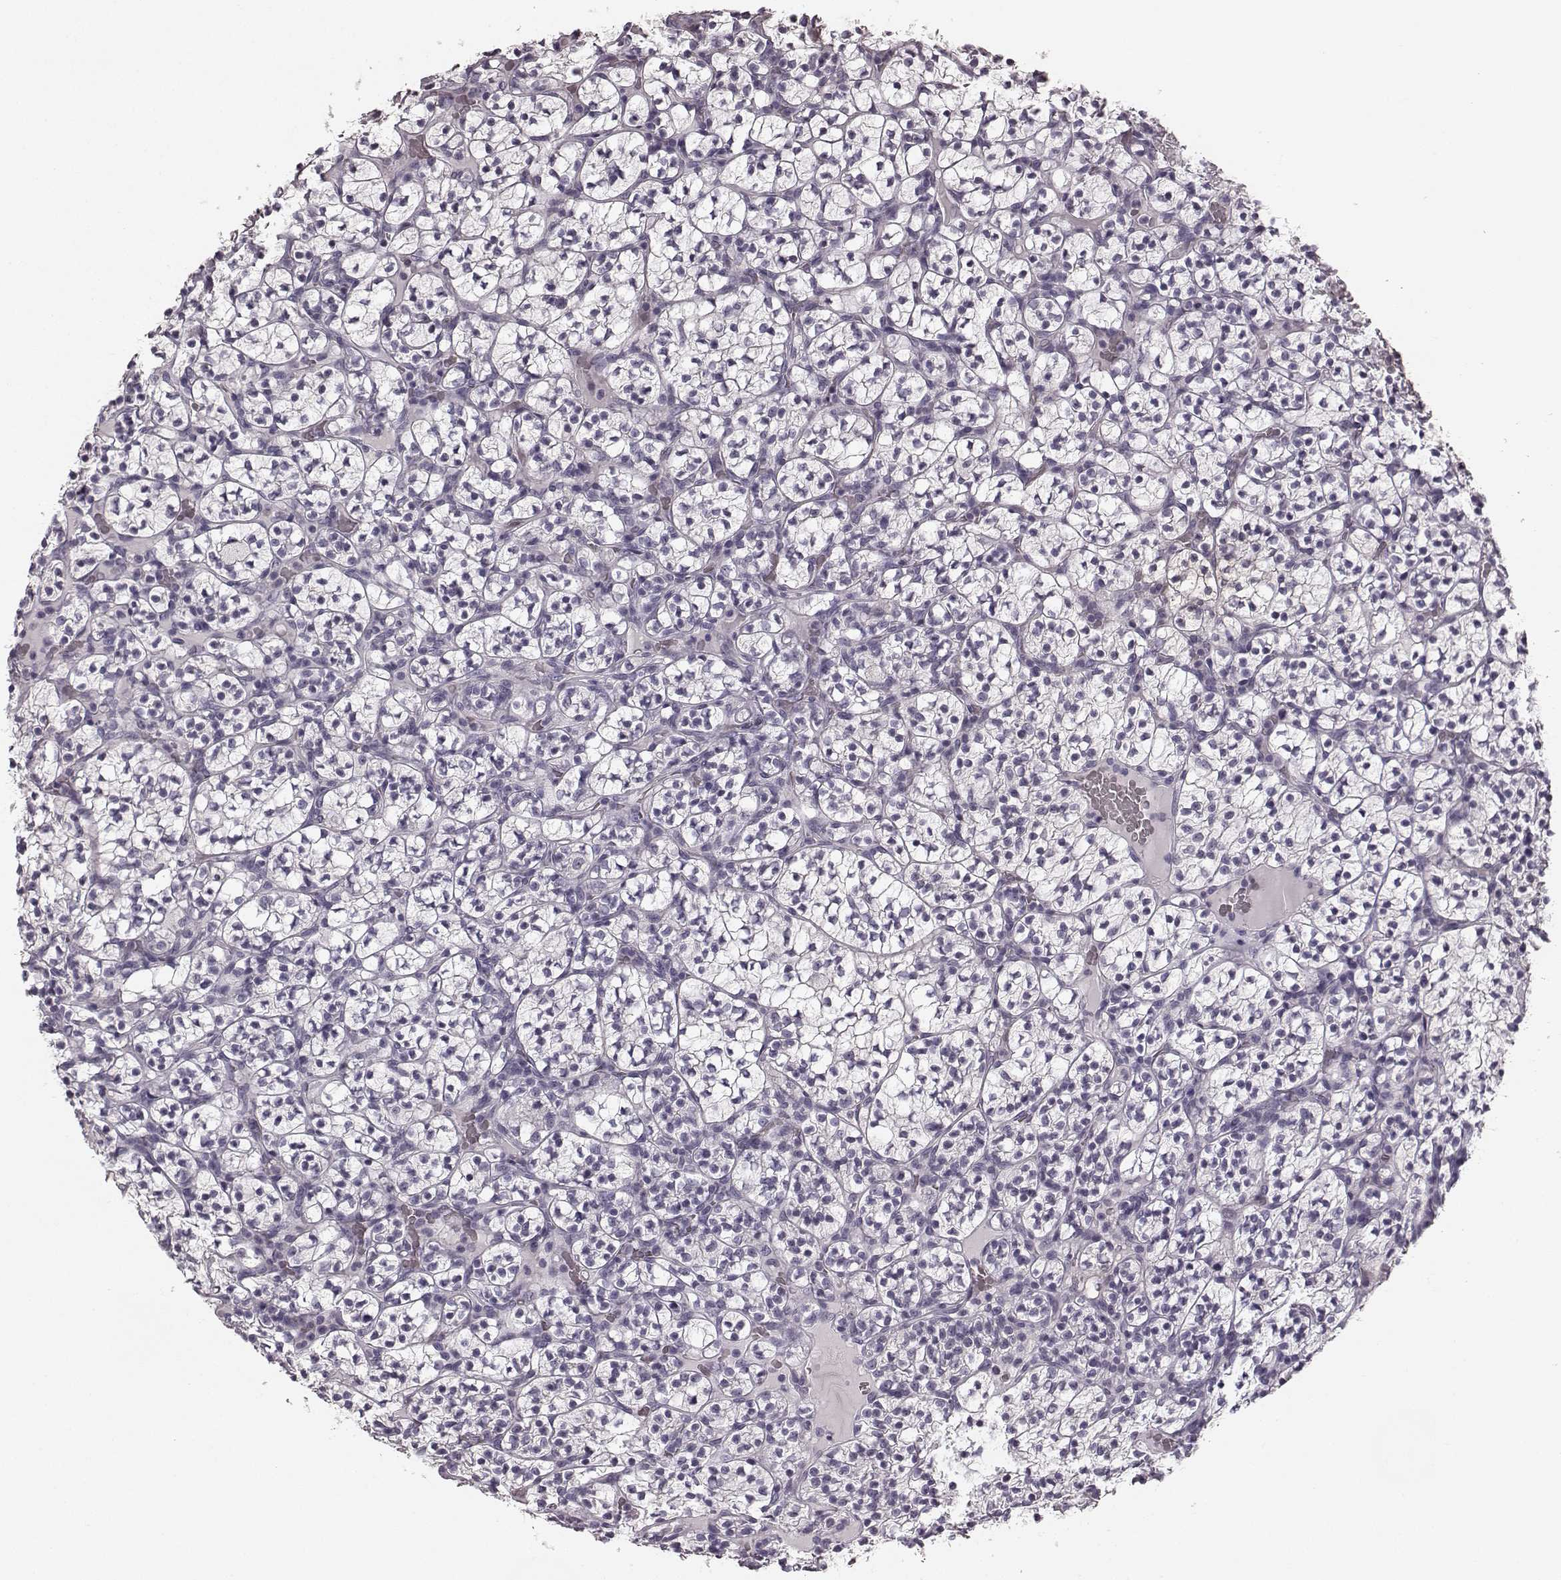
{"staining": {"intensity": "negative", "quantity": "none", "location": "none"}, "tissue": "renal cancer", "cell_type": "Tumor cells", "image_type": "cancer", "snomed": [{"axis": "morphology", "description": "Adenocarcinoma, NOS"}, {"axis": "topography", "description": "Kidney"}], "caption": "Image shows no significant protein positivity in tumor cells of renal cancer. (Stains: DAB immunohistochemistry with hematoxylin counter stain, Microscopy: brightfield microscopy at high magnification).", "gene": "RIT2", "patient": {"sex": "female", "age": 89}}